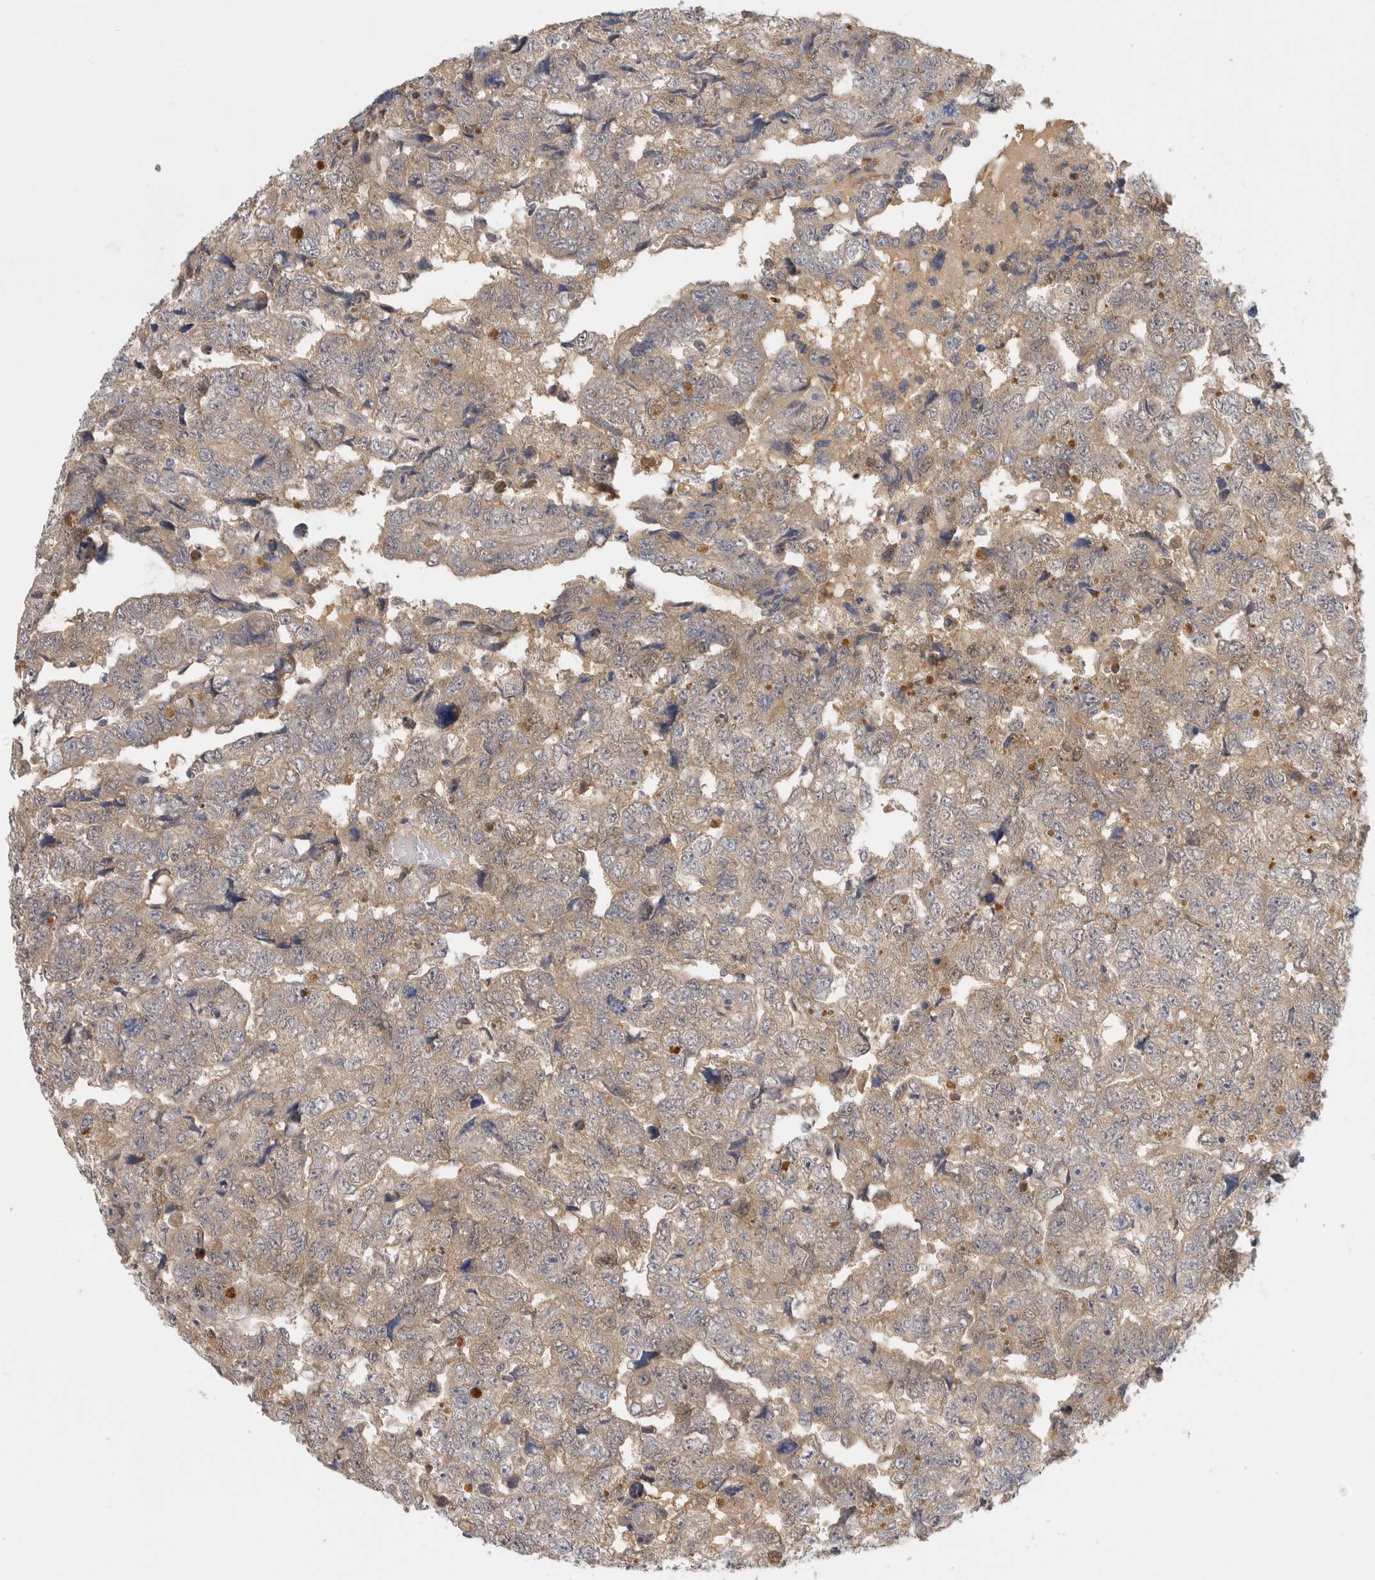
{"staining": {"intensity": "weak", "quantity": "25%-75%", "location": "cytoplasmic/membranous"}, "tissue": "testis cancer", "cell_type": "Tumor cells", "image_type": "cancer", "snomed": [{"axis": "morphology", "description": "Carcinoma, Embryonal, NOS"}, {"axis": "topography", "description": "Testis"}], "caption": "Weak cytoplasmic/membranous protein positivity is seen in approximately 25%-75% of tumor cells in testis cancer (embryonal carcinoma).", "gene": "PGM1", "patient": {"sex": "male", "age": 36}}